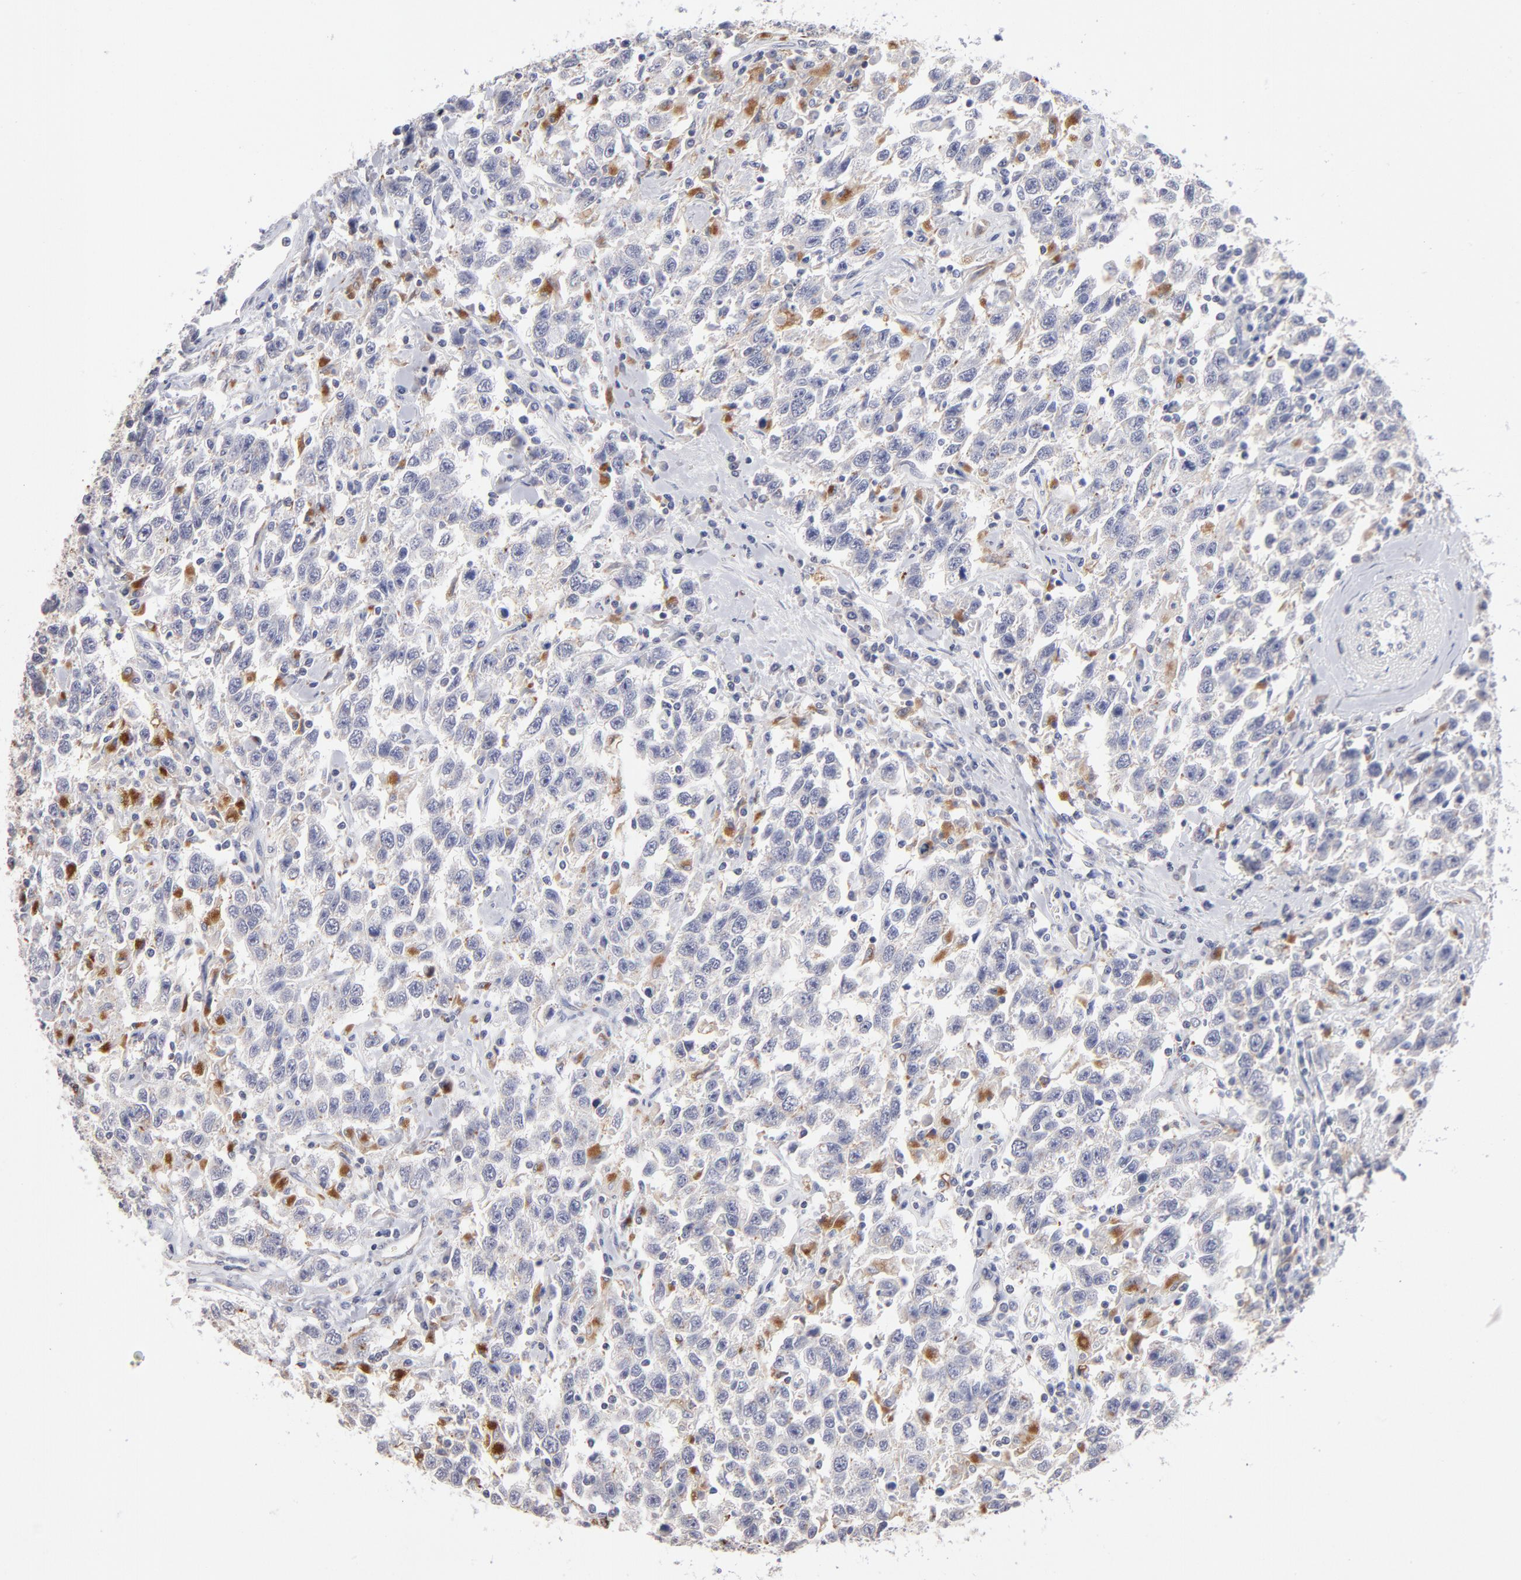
{"staining": {"intensity": "moderate", "quantity": "<25%", "location": "cytoplasmic/membranous"}, "tissue": "testis cancer", "cell_type": "Tumor cells", "image_type": "cancer", "snomed": [{"axis": "morphology", "description": "Seminoma, NOS"}, {"axis": "topography", "description": "Testis"}], "caption": "Immunohistochemical staining of human testis cancer (seminoma) shows low levels of moderate cytoplasmic/membranous staining in approximately <25% of tumor cells.", "gene": "RRAGB", "patient": {"sex": "male", "age": 41}}